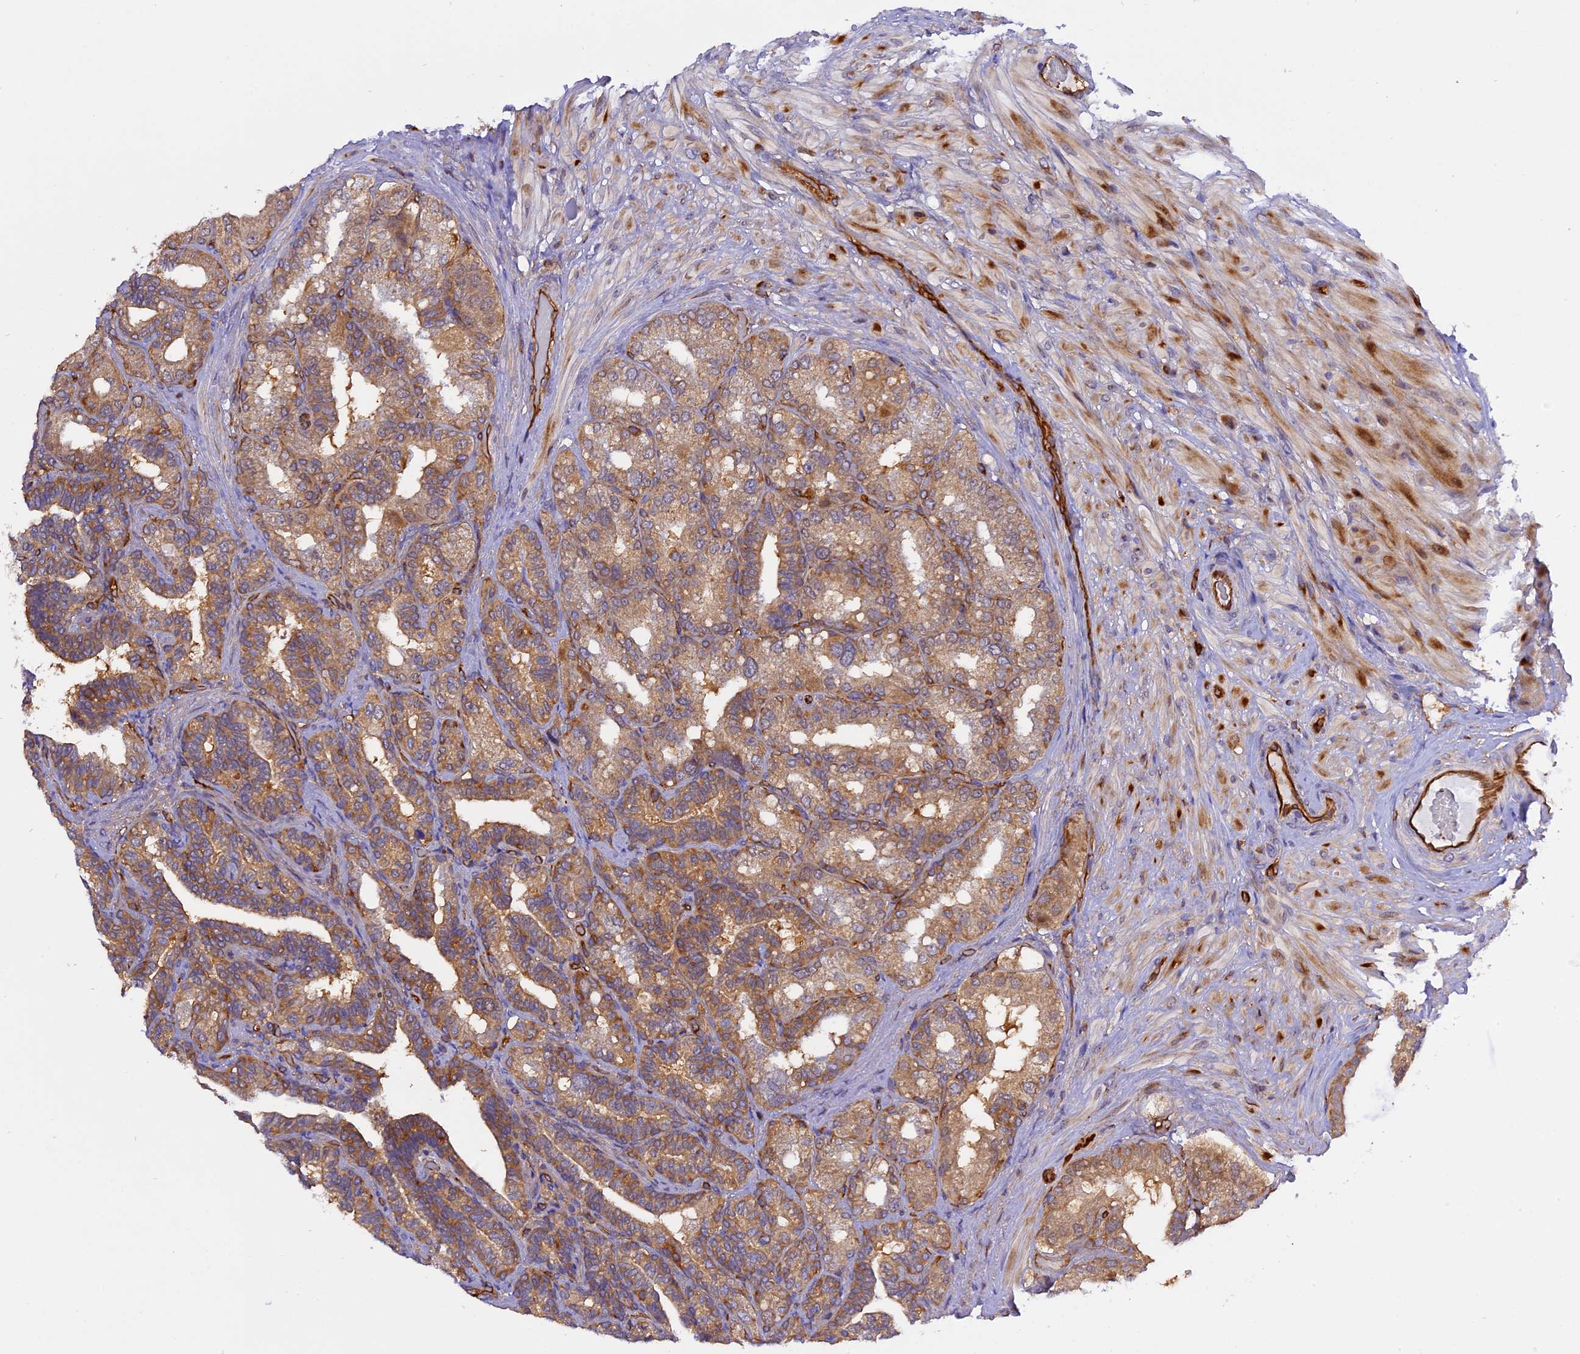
{"staining": {"intensity": "moderate", "quantity": ">75%", "location": "cytoplasmic/membranous"}, "tissue": "seminal vesicle", "cell_type": "Glandular cells", "image_type": "normal", "snomed": [{"axis": "morphology", "description": "Normal tissue, NOS"}, {"axis": "topography", "description": "Seminal veicle"}, {"axis": "topography", "description": "Peripheral nerve tissue"}], "caption": "Immunohistochemistry (IHC) of normal human seminal vesicle exhibits medium levels of moderate cytoplasmic/membranous positivity in approximately >75% of glandular cells. The protein of interest is shown in brown color, while the nuclei are stained blue.", "gene": "C5orf22", "patient": {"sex": "male", "age": 63}}